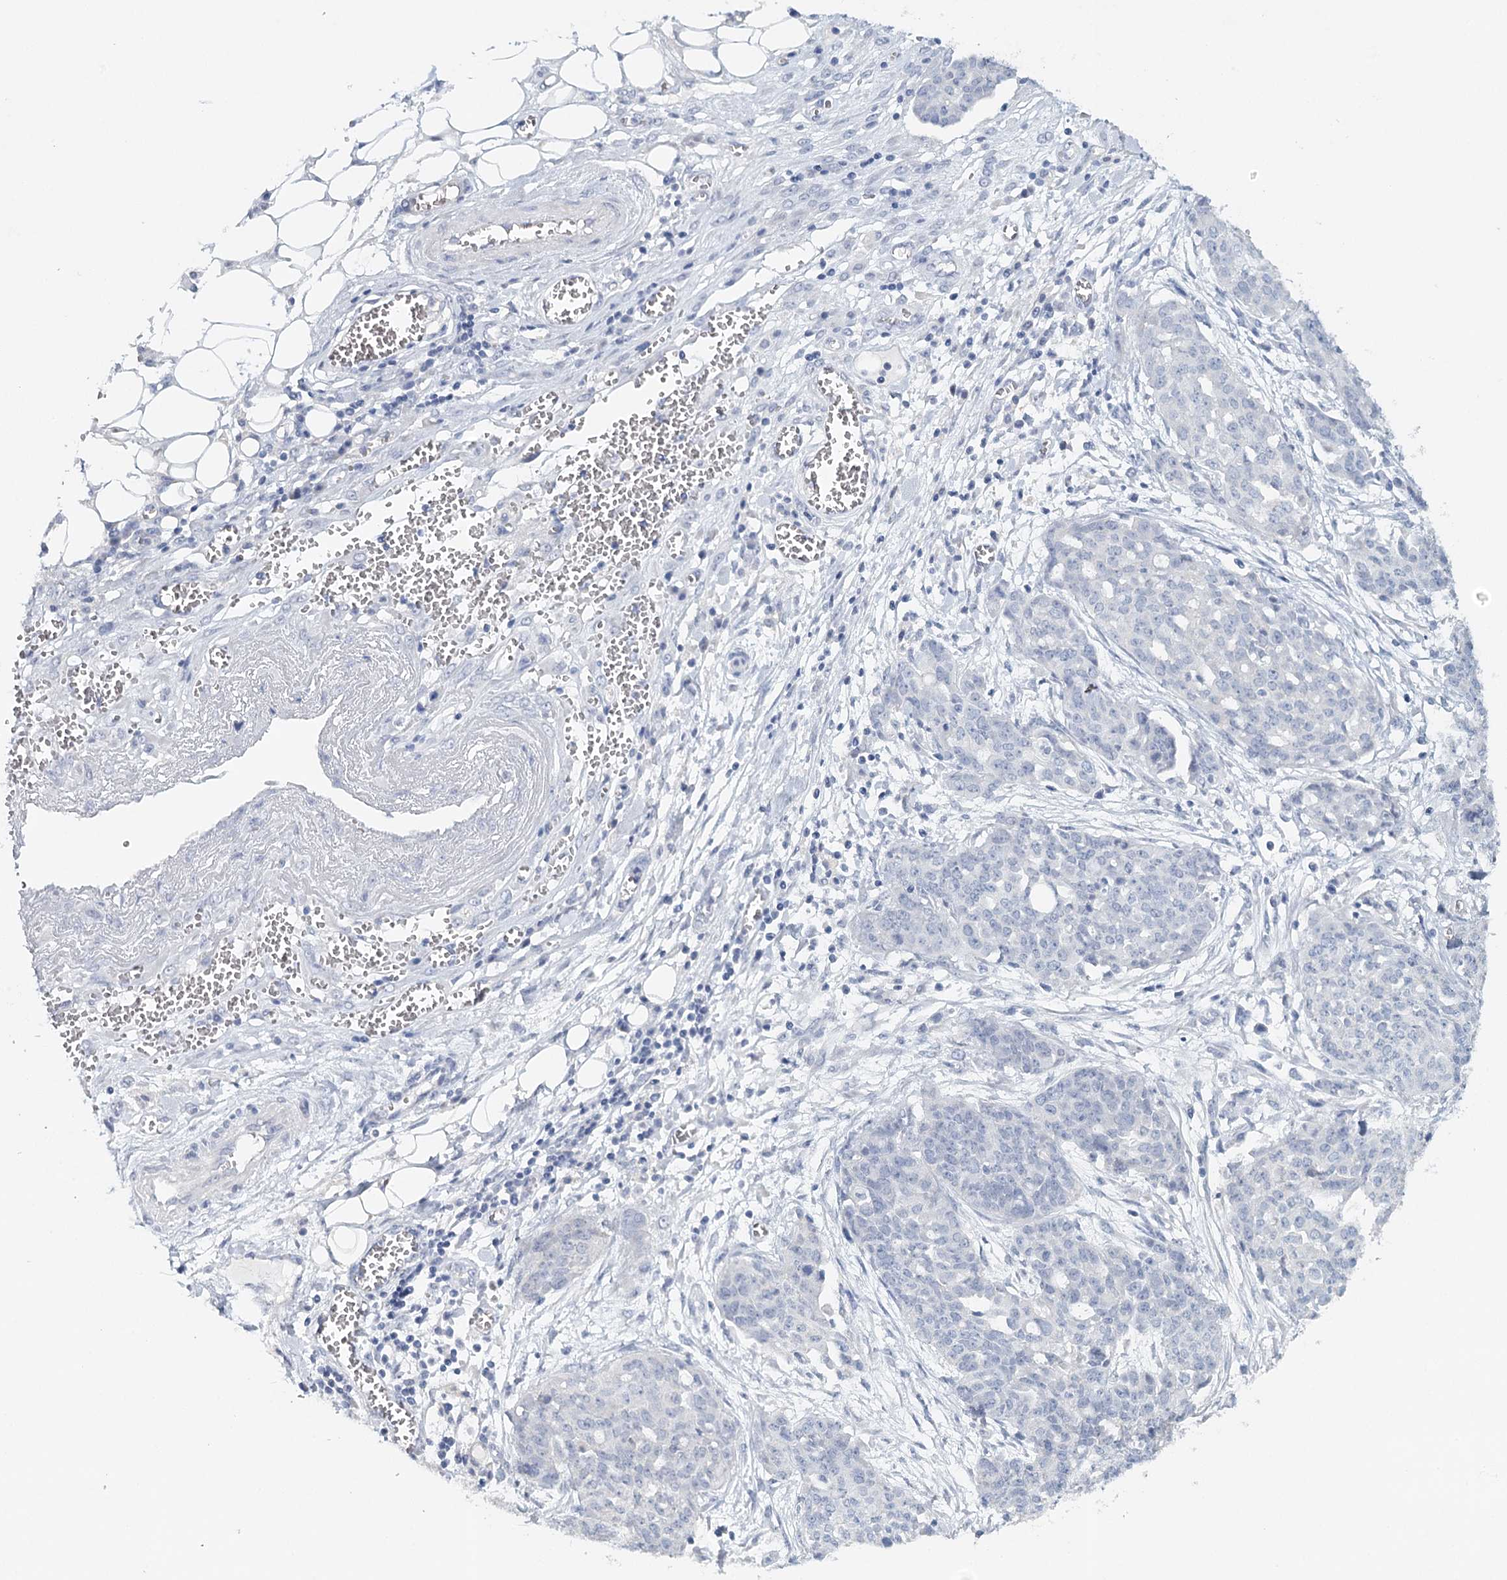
{"staining": {"intensity": "negative", "quantity": "none", "location": "none"}, "tissue": "ovarian cancer", "cell_type": "Tumor cells", "image_type": "cancer", "snomed": [{"axis": "morphology", "description": "Cystadenocarcinoma, serous, NOS"}, {"axis": "topography", "description": "Soft tissue"}, {"axis": "topography", "description": "Ovary"}], "caption": "The histopathology image demonstrates no staining of tumor cells in ovarian cancer.", "gene": "HSPA4L", "patient": {"sex": "female", "age": 57}}